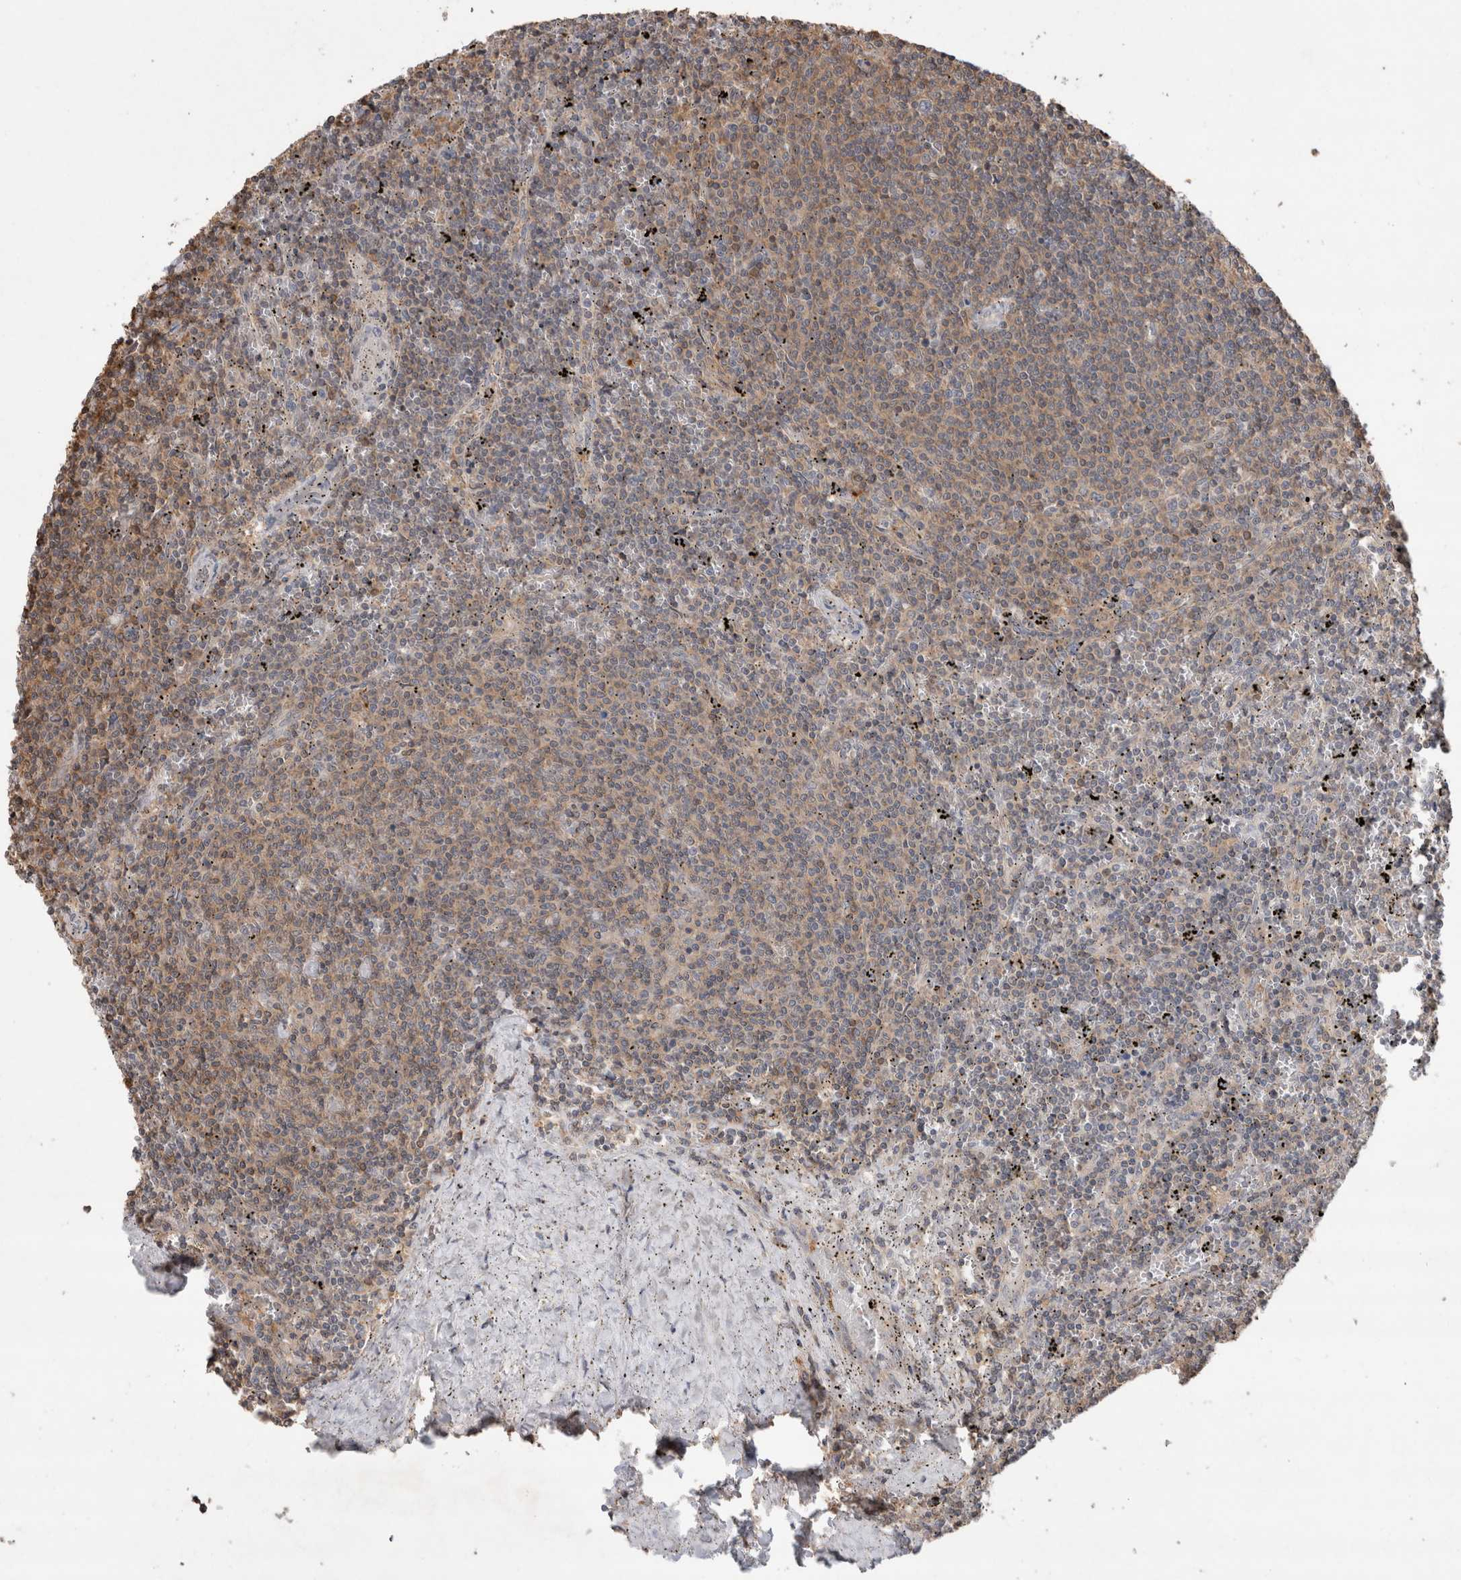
{"staining": {"intensity": "weak", "quantity": "25%-75%", "location": "cytoplasmic/membranous"}, "tissue": "lymphoma", "cell_type": "Tumor cells", "image_type": "cancer", "snomed": [{"axis": "morphology", "description": "Malignant lymphoma, non-Hodgkin's type, Low grade"}, {"axis": "topography", "description": "Spleen"}], "caption": "Weak cytoplasmic/membranous expression is appreciated in about 25%-75% of tumor cells in lymphoma.", "gene": "TRIM5", "patient": {"sex": "female", "age": 50}}